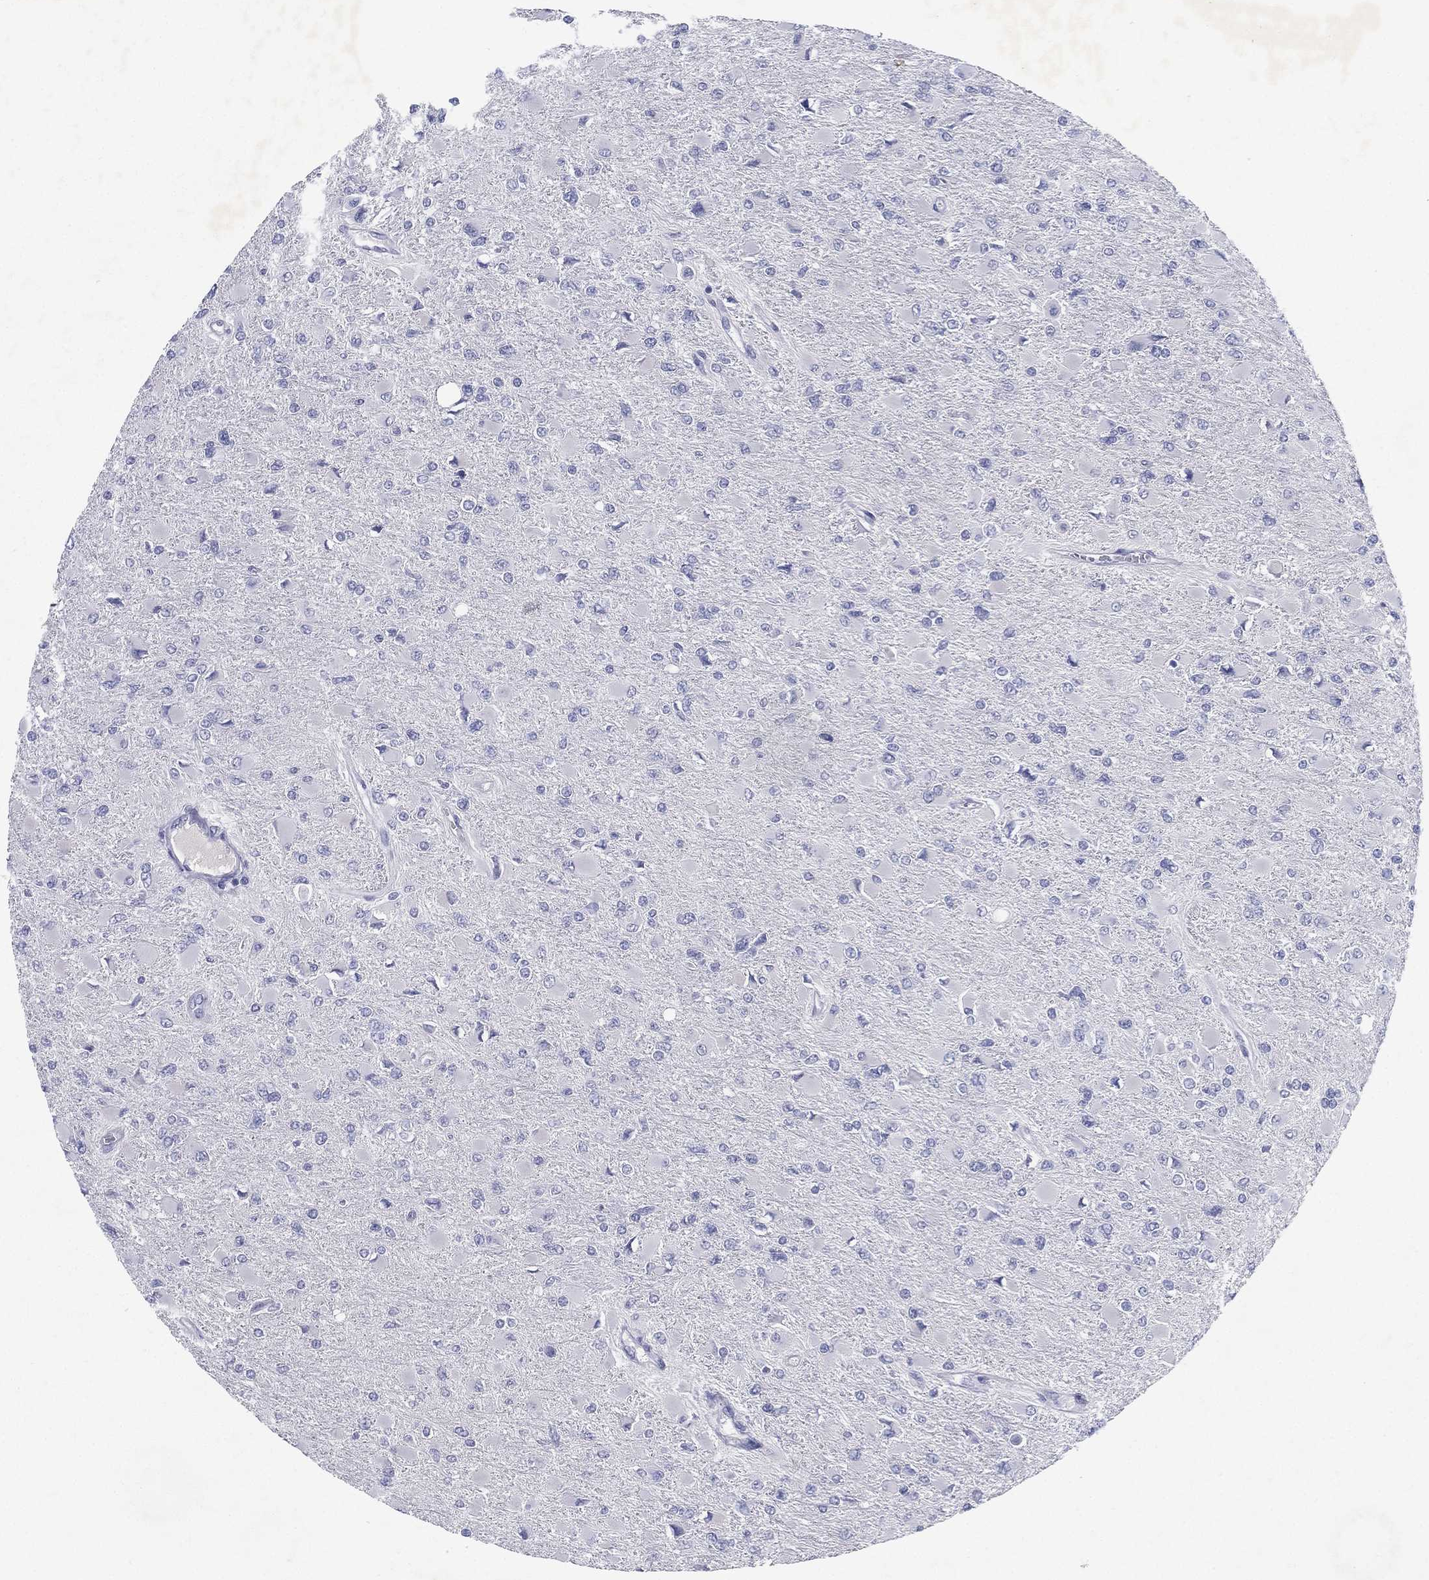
{"staining": {"intensity": "negative", "quantity": "none", "location": "none"}, "tissue": "glioma", "cell_type": "Tumor cells", "image_type": "cancer", "snomed": [{"axis": "morphology", "description": "Glioma, malignant, High grade"}, {"axis": "topography", "description": "Cerebral cortex"}], "caption": "This image is of glioma stained with immunohistochemistry (IHC) to label a protein in brown with the nuclei are counter-stained blue. There is no staining in tumor cells. (DAB (3,3'-diaminobenzidine) immunohistochemistry with hematoxylin counter stain).", "gene": "RGS13", "patient": {"sex": "female", "age": 36}}